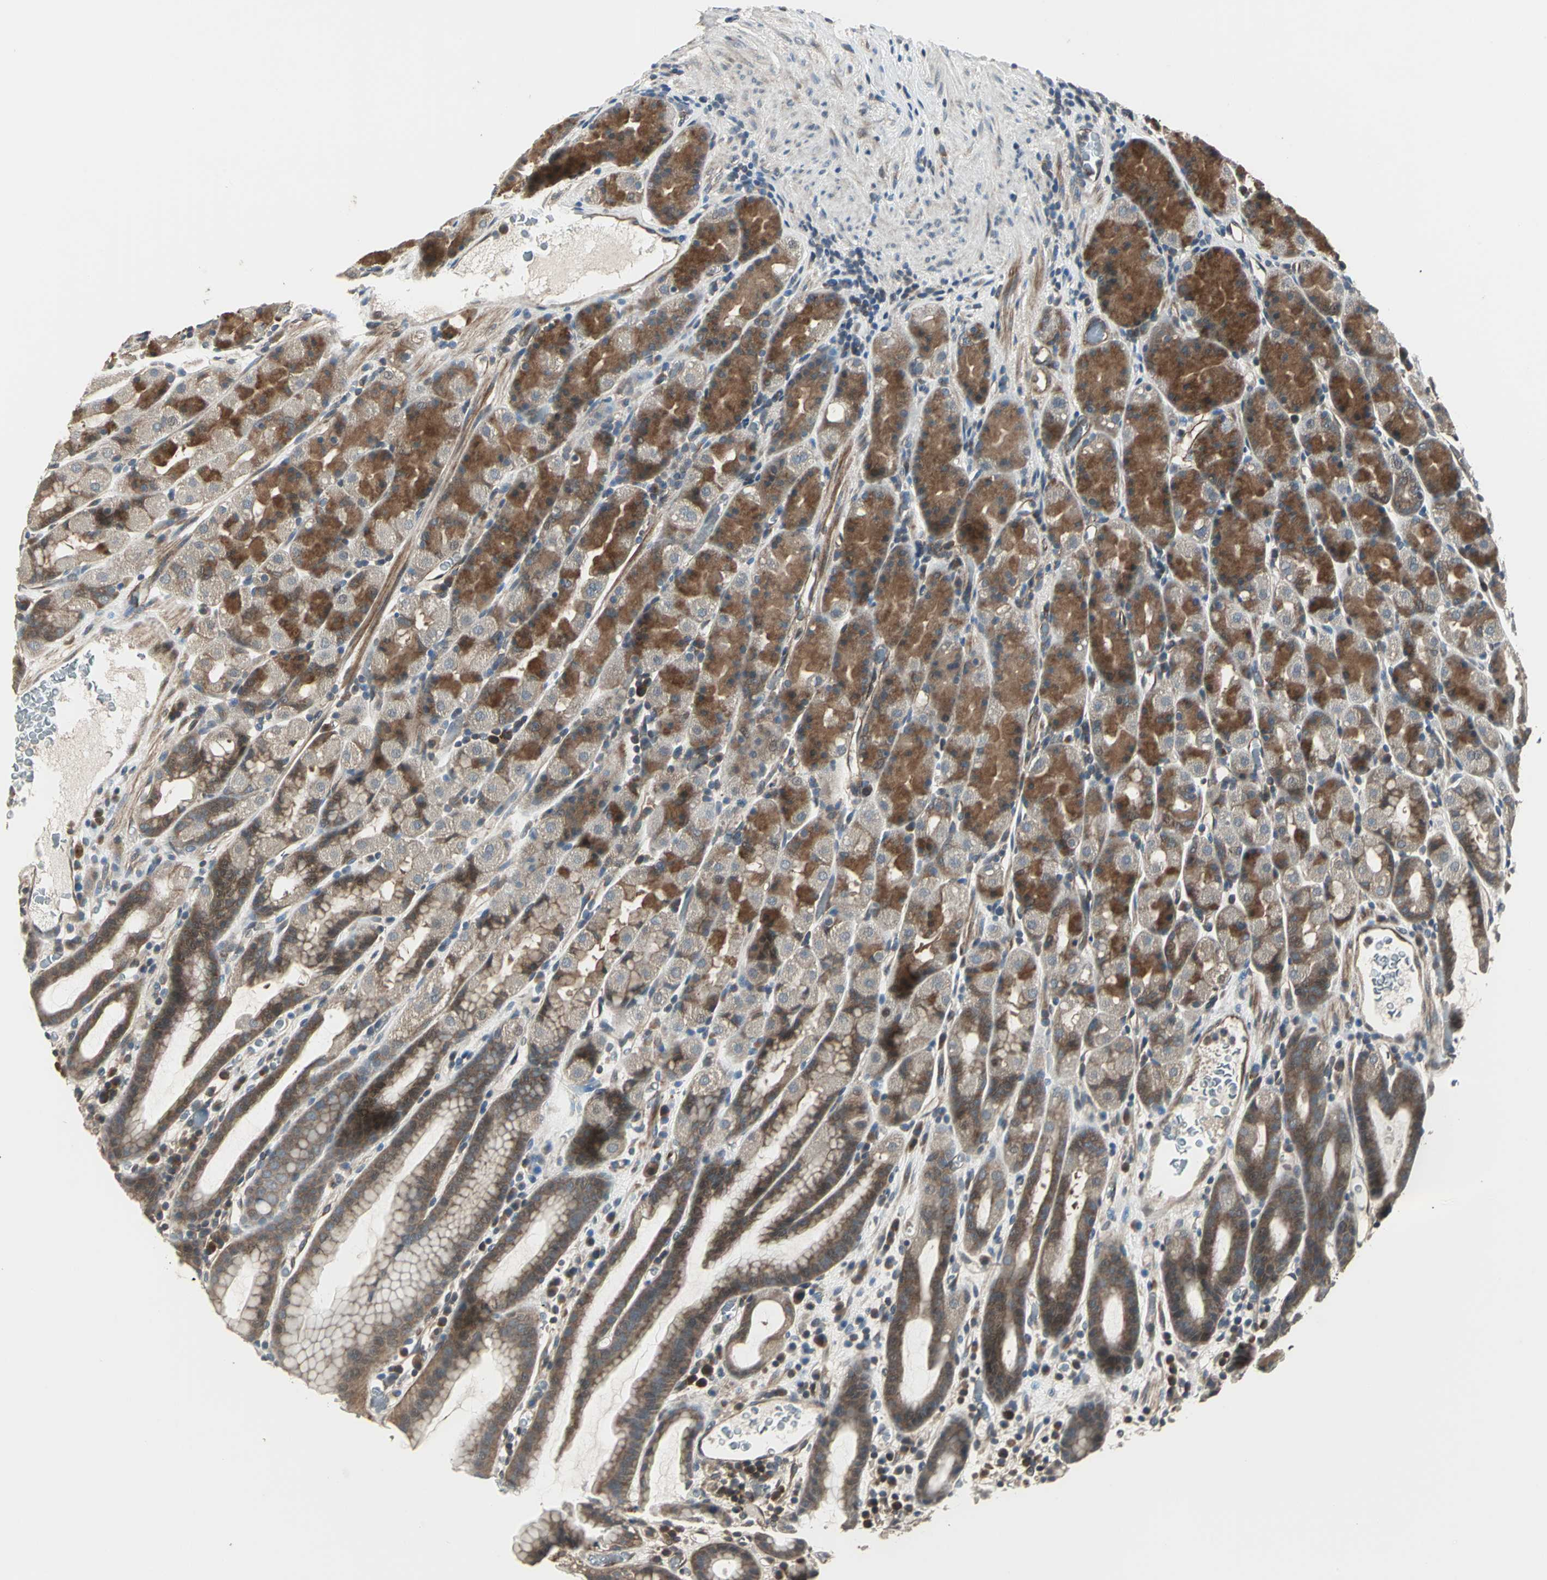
{"staining": {"intensity": "moderate", "quantity": "25%-75%", "location": "cytoplasmic/membranous"}, "tissue": "stomach", "cell_type": "Glandular cells", "image_type": "normal", "snomed": [{"axis": "morphology", "description": "Normal tissue, NOS"}, {"axis": "topography", "description": "Stomach, upper"}], "caption": "Immunohistochemistry of unremarkable human stomach shows medium levels of moderate cytoplasmic/membranous staining in approximately 25%-75% of glandular cells.", "gene": "PFDN1", "patient": {"sex": "male", "age": 68}}